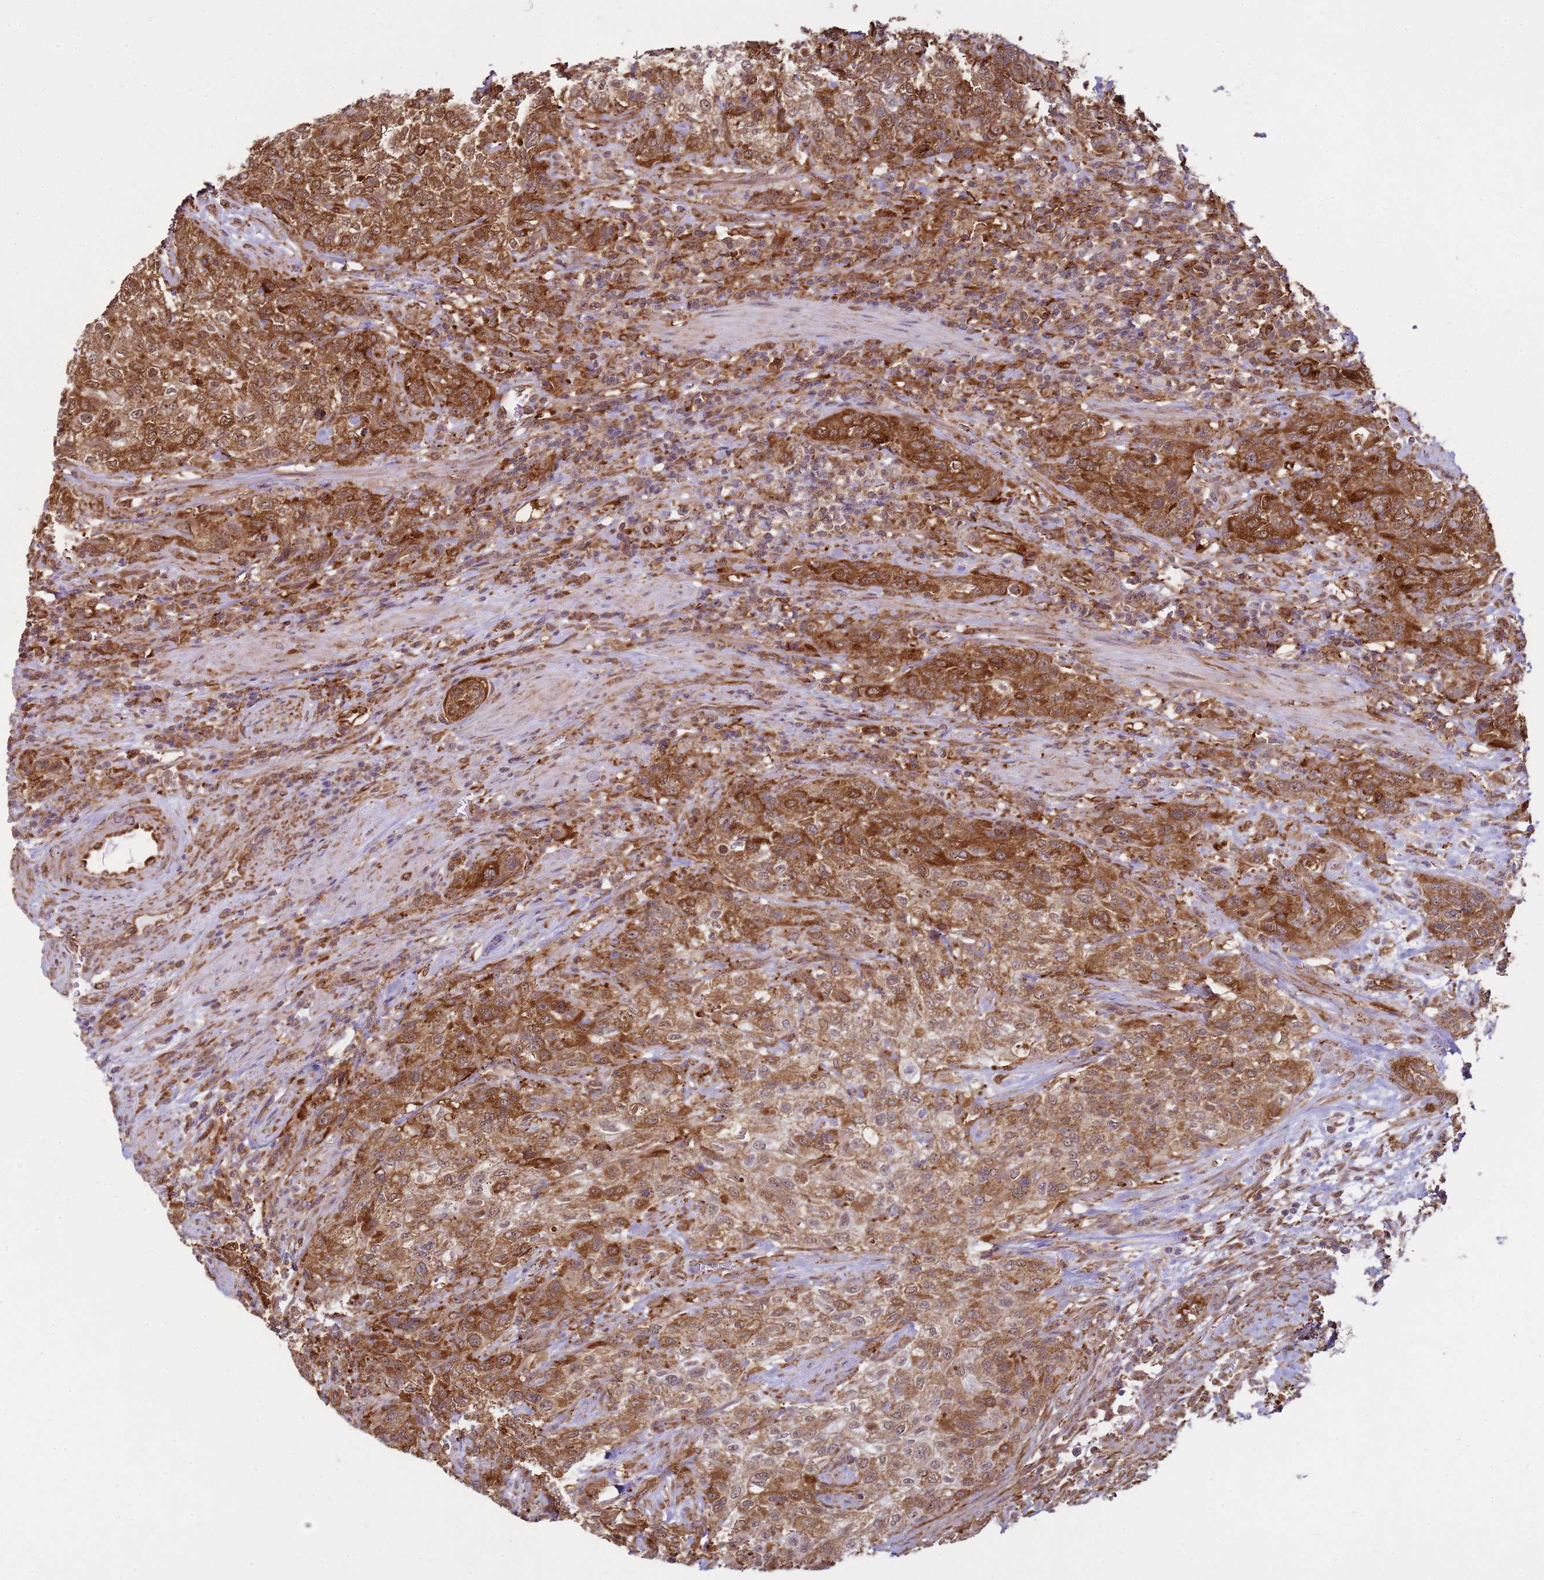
{"staining": {"intensity": "moderate", "quantity": ">75%", "location": "cytoplasmic/membranous"}, "tissue": "urothelial cancer", "cell_type": "Tumor cells", "image_type": "cancer", "snomed": [{"axis": "morphology", "description": "Normal tissue, NOS"}, {"axis": "morphology", "description": "Urothelial carcinoma, NOS"}, {"axis": "topography", "description": "Urinary bladder"}, {"axis": "topography", "description": "Peripheral nerve tissue"}], "caption": "Immunohistochemical staining of human transitional cell carcinoma reveals moderate cytoplasmic/membranous protein positivity in about >75% of tumor cells. The staining was performed using DAB to visualize the protein expression in brown, while the nuclei were stained in blue with hematoxylin (Magnification: 20x).", "gene": "GABRE", "patient": {"sex": "male", "age": 35}}